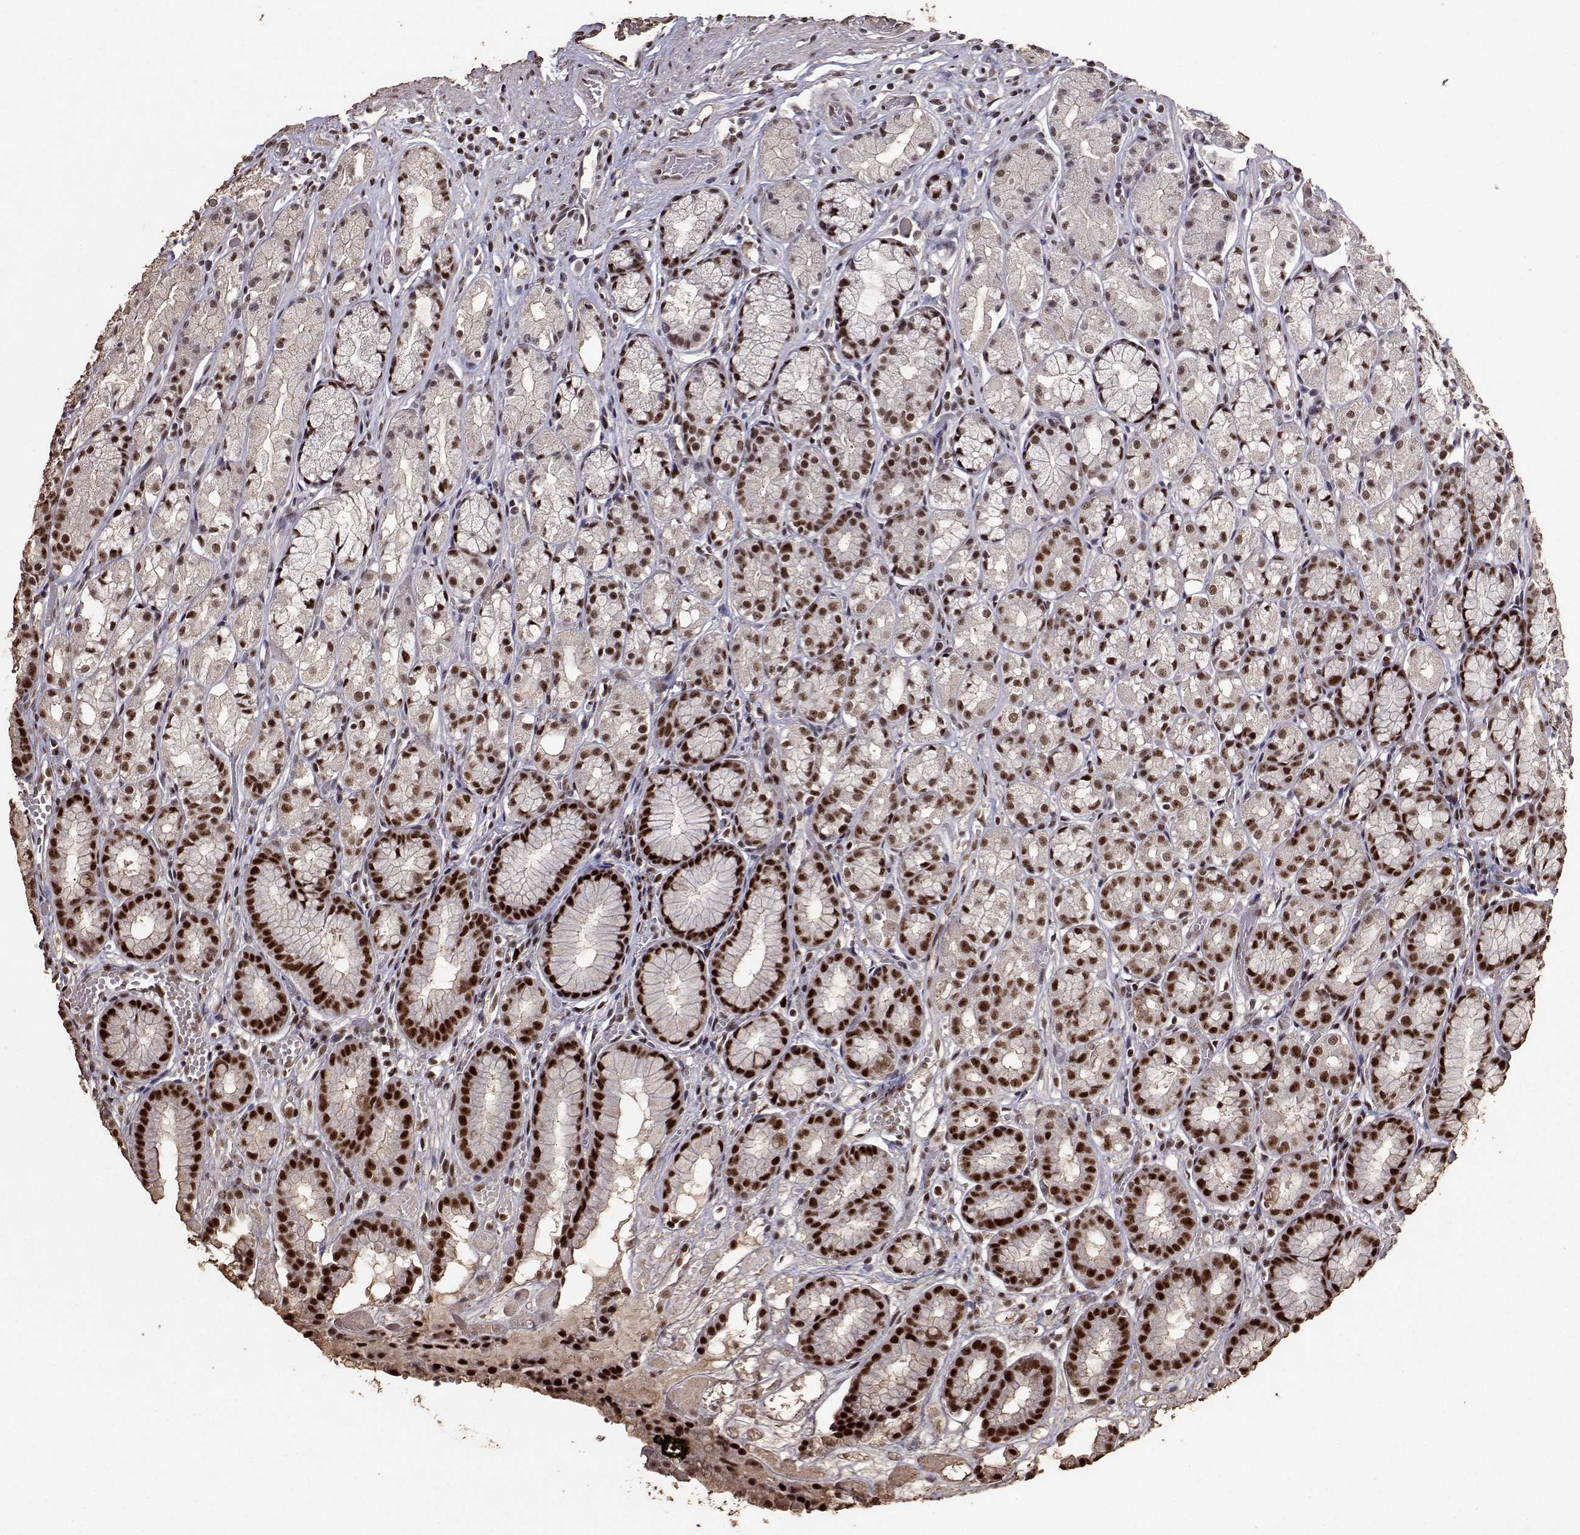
{"staining": {"intensity": "strong", "quantity": ">75%", "location": "nuclear"}, "tissue": "stomach", "cell_type": "Glandular cells", "image_type": "normal", "snomed": [{"axis": "morphology", "description": "Normal tissue, NOS"}, {"axis": "topography", "description": "Stomach"}], "caption": "This histopathology image shows IHC staining of normal stomach, with high strong nuclear expression in about >75% of glandular cells.", "gene": "TOE1", "patient": {"sex": "male", "age": 70}}